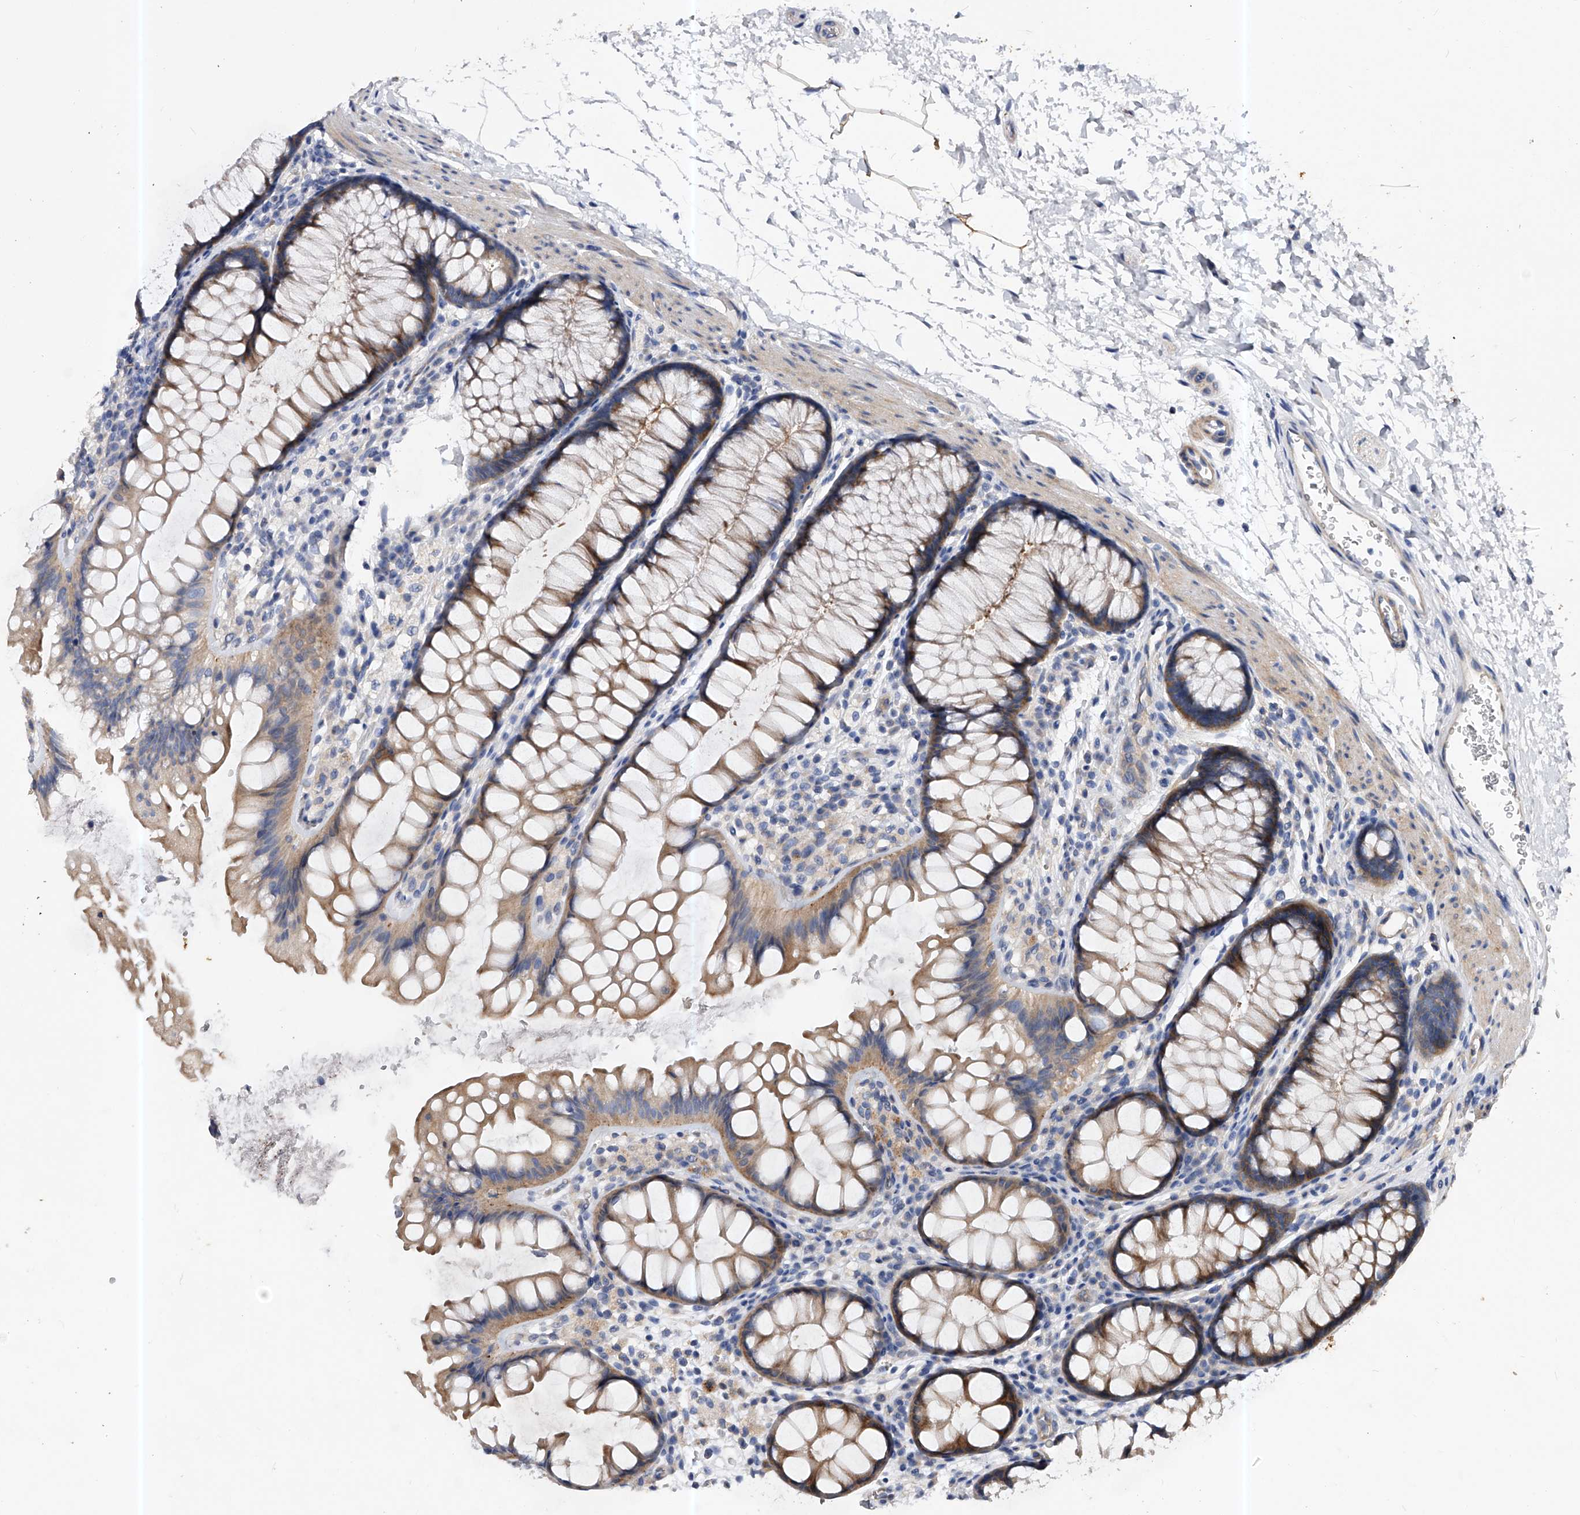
{"staining": {"intensity": "weak", "quantity": "25%-75%", "location": "cytoplasmic/membranous"}, "tissue": "colon", "cell_type": "Endothelial cells", "image_type": "normal", "snomed": [{"axis": "morphology", "description": "Normal tissue, NOS"}, {"axis": "topography", "description": "Colon"}], "caption": "IHC staining of benign colon, which shows low levels of weak cytoplasmic/membranous positivity in about 25%-75% of endothelial cells indicating weak cytoplasmic/membranous protein expression. The staining was performed using DAB (brown) for protein detection and nuclei were counterstained in hematoxylin (blue).", "gene": "PPP5C", "patient": {"sex": "female", "age": 62}}